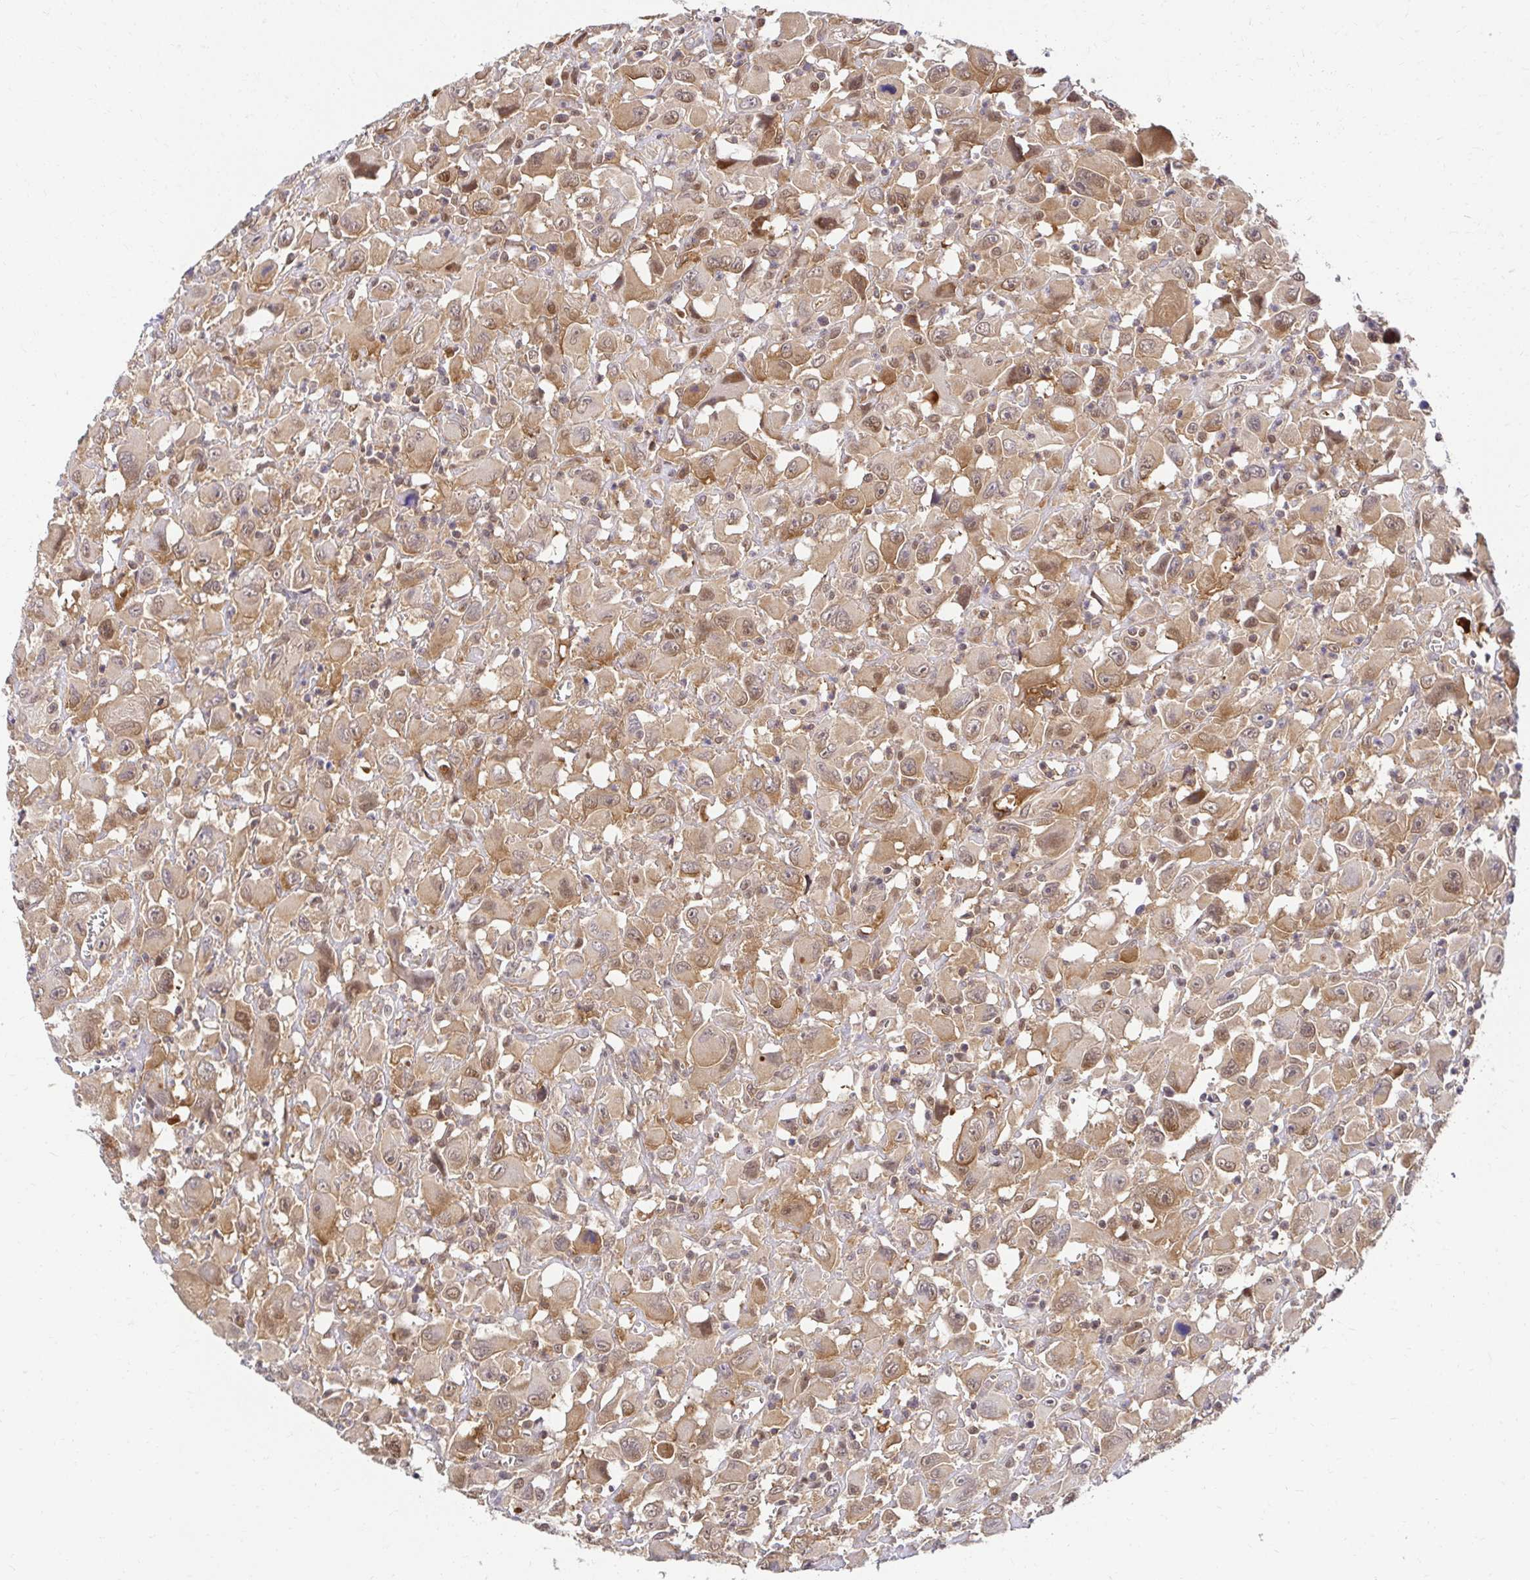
{"staining": {"intensity": "moderate", "quantity": ">75%", "location": "cytoplasmic/membranous,nuclear"}, "tissue": "head and neck cancer", "cell_type": "Tumor cells", "image_type": "cancer", "snomed": [{"axis": "morphology", "description": "Squamous cell carcinoma, NOS"}, {"axis": "morphology", "description": "Squamous cell carcinoma, metastatic, NOS"}, {"axis": "topography", "description": "Oral tissue"}, {"axis": "topography", "description": "Head-Neck"}], "caption": "This micrograph exhibits immunohistochemistry (IHC) staining of head and neck squamous cell carcinoma, with medium moderate cytoplasmic/membranous and nuclear expression in about >75% of tumor cells.", "gene": "PSMA4", "patient": {"sex": "female", "age": 85}}